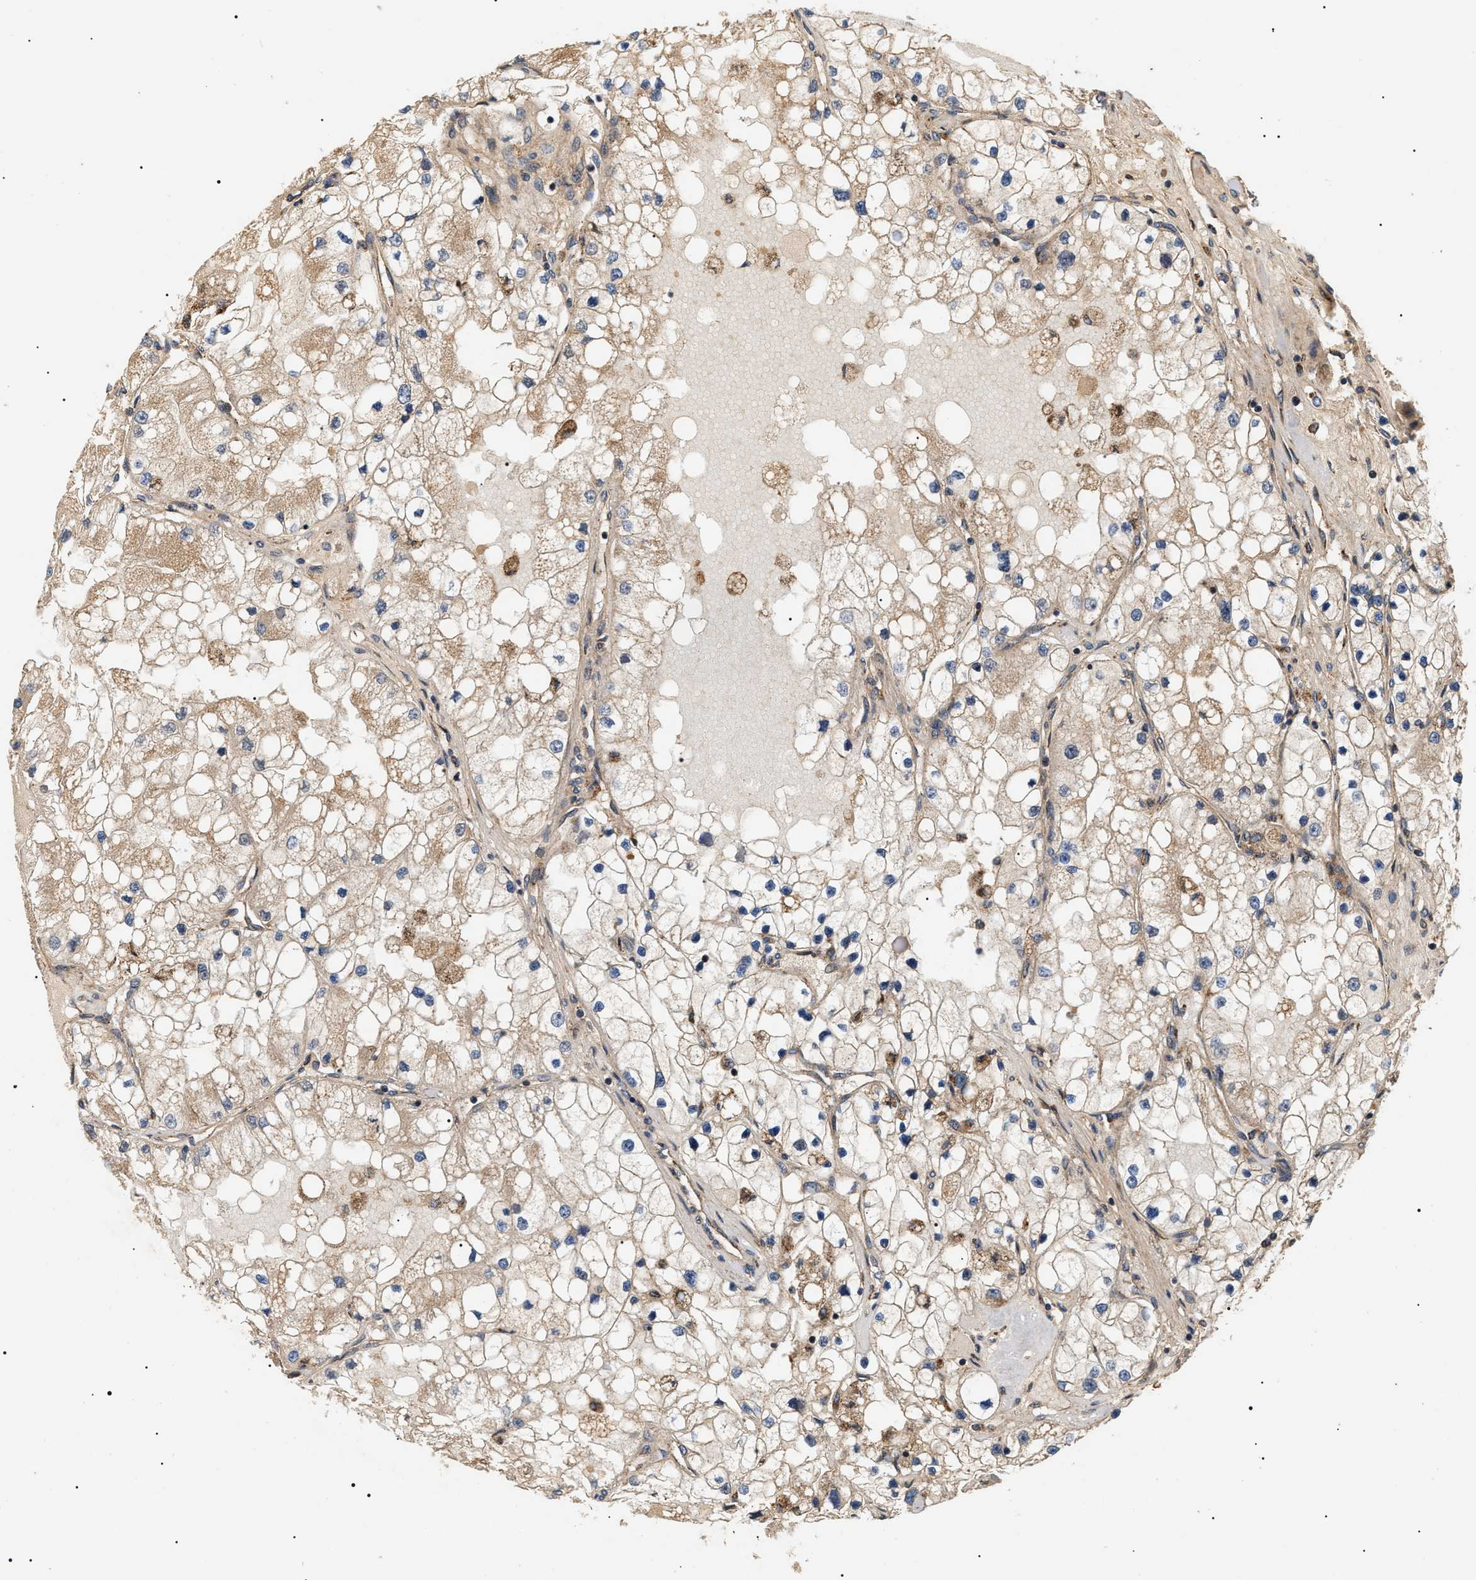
{"staining": {"intensity": "weak", "quantity": "25%-75%", "location": "cytoplasmic/membranous"}, "tissue": "renal cancer", "cell_type": "Tumor cells", "image_type": "cancer", "snomed": [{"axis": "morphology", "description": "Adenocarcinoma, NOS"}, {"axis": "topography", "description": "Kidney"}], "caption": "There is low levels of weak cytoplasmic/membranous expression in tumor cells of renal adenocarcinoma, as demonstrated by immunohistochemical staining (brown color).", "gene": "ZBTB26", "patient": {"sex": "male", "age": 68}}